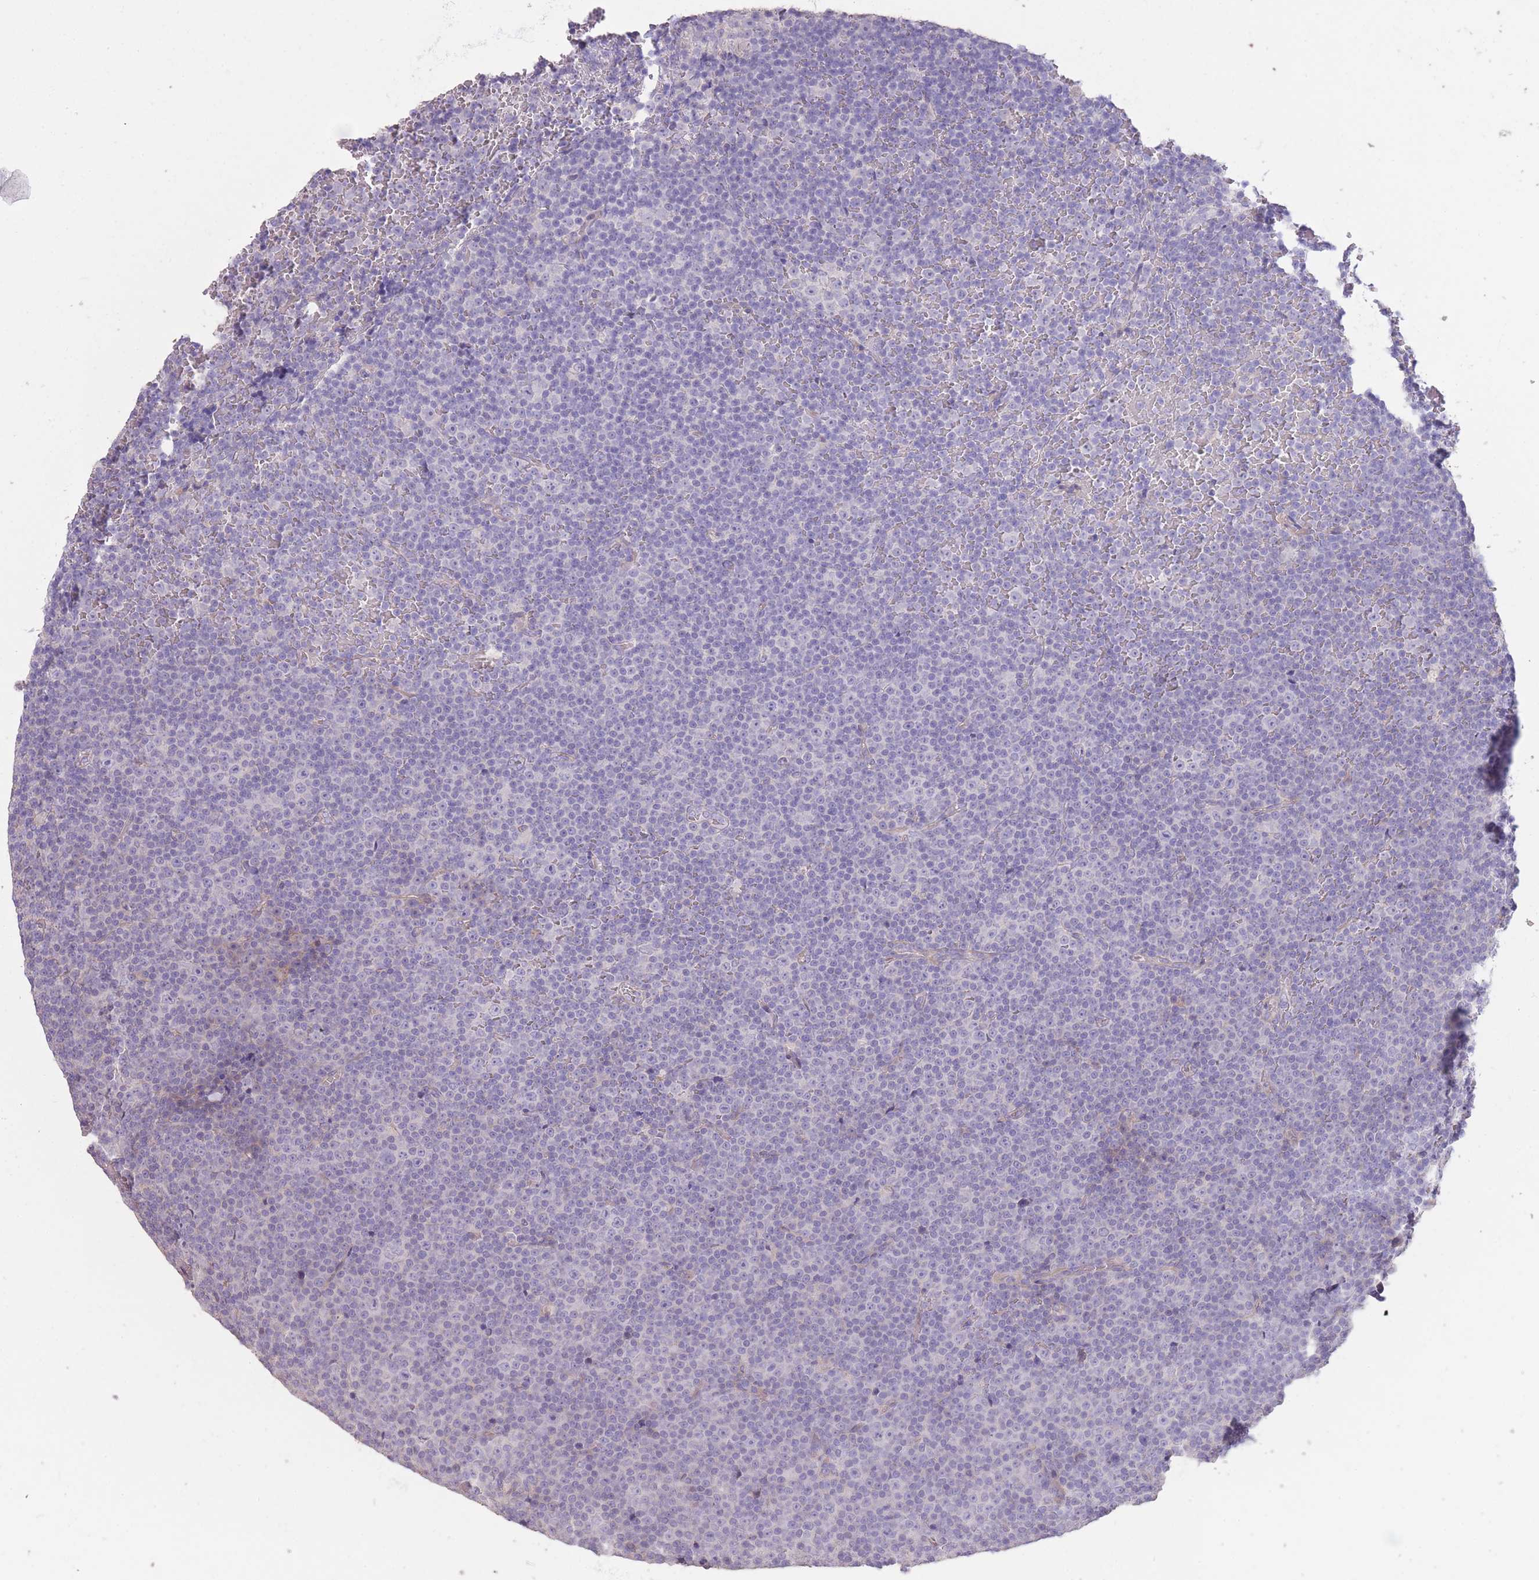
{"staining": {"intensity": "negative", "quantity": "none", "location": "none"}, "tissue": "lymphoma", "cell_type": "Tumor cells", "image_type": "cancer", "snomed": [{"axis": "morphology", "description": "Malignant lymphoma, non-Hodgkin's type, Low grade"}, {"axis": "topography", "description": "Lymph node"}], "caption": "Immunohistochemistry histopathology image of malignant lymphoma, non-Hodgkin's type (low-grade) stained for a protein (brown), which exhibits no expression in tumor cells.", "gene": "RSPH10B", "patient": {"sex": "female", "age": 67}}